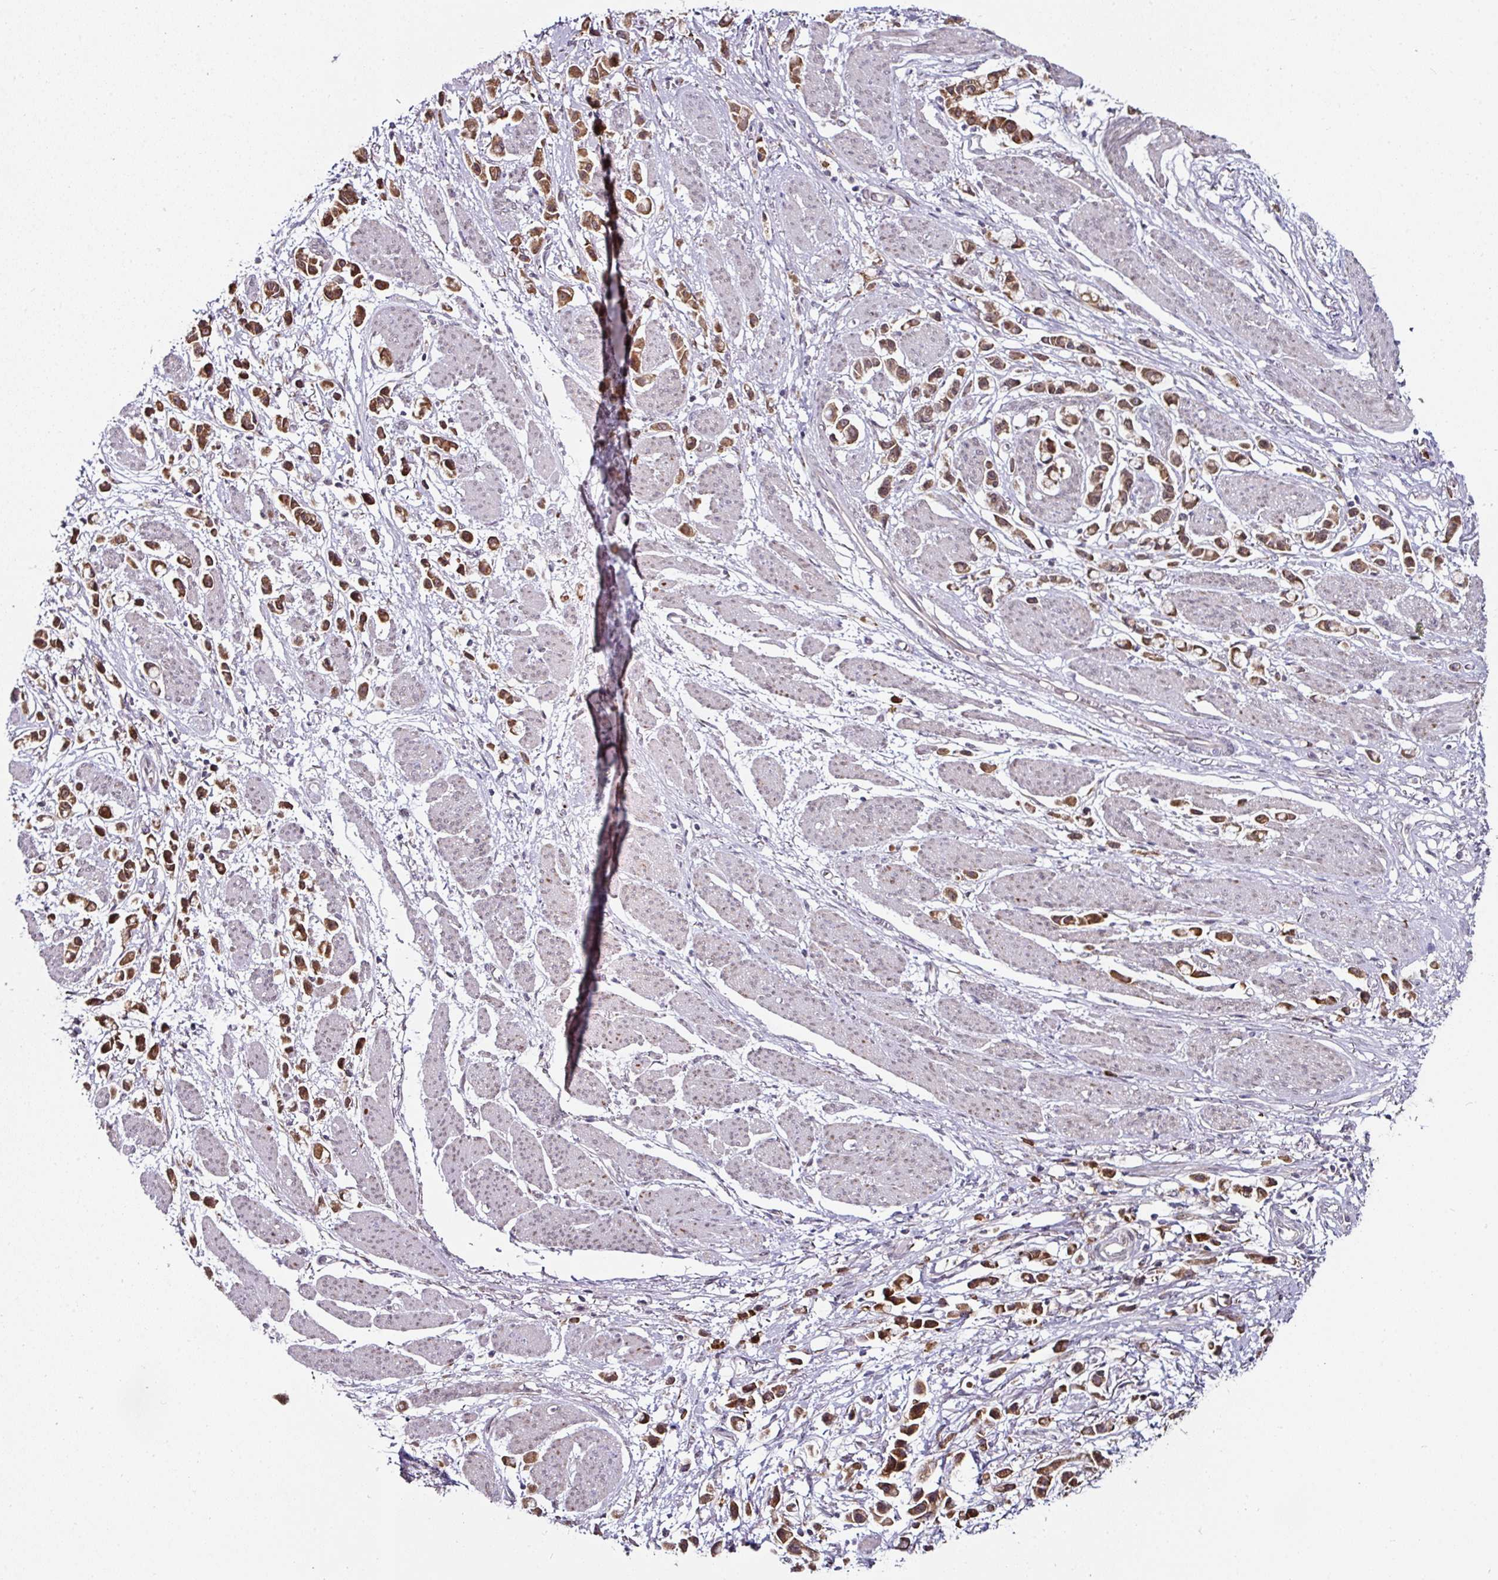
{"staining": {"intensity": "moderate", "quantity": ">75%", "location": "cytoplasmic/membranous,nuclear"}, "tissue": "stomach cancer", "cell_type": "Tumor cells", "image_type": "cancer", "snomed": [{"axis": "morphology", "description": "Adenocarcinoma, NOS"}, {"axis": "topography", "description": "Stomach"}], "caption": "Protein expression analysis of adenocarcinoma (stomach) reveals moderate cytoplasmic/membranous and nuclear expression in about >75% of tumor cells. The staining was performed using DAB (3,3'-diaminobenzidine) to visualize the protein expression in brown, while the nuclei were stained in blue with hematoxylin (Magnification: 20x).", "gene": "APOLD1", "patient": {"sex": "female", "age": 81}}